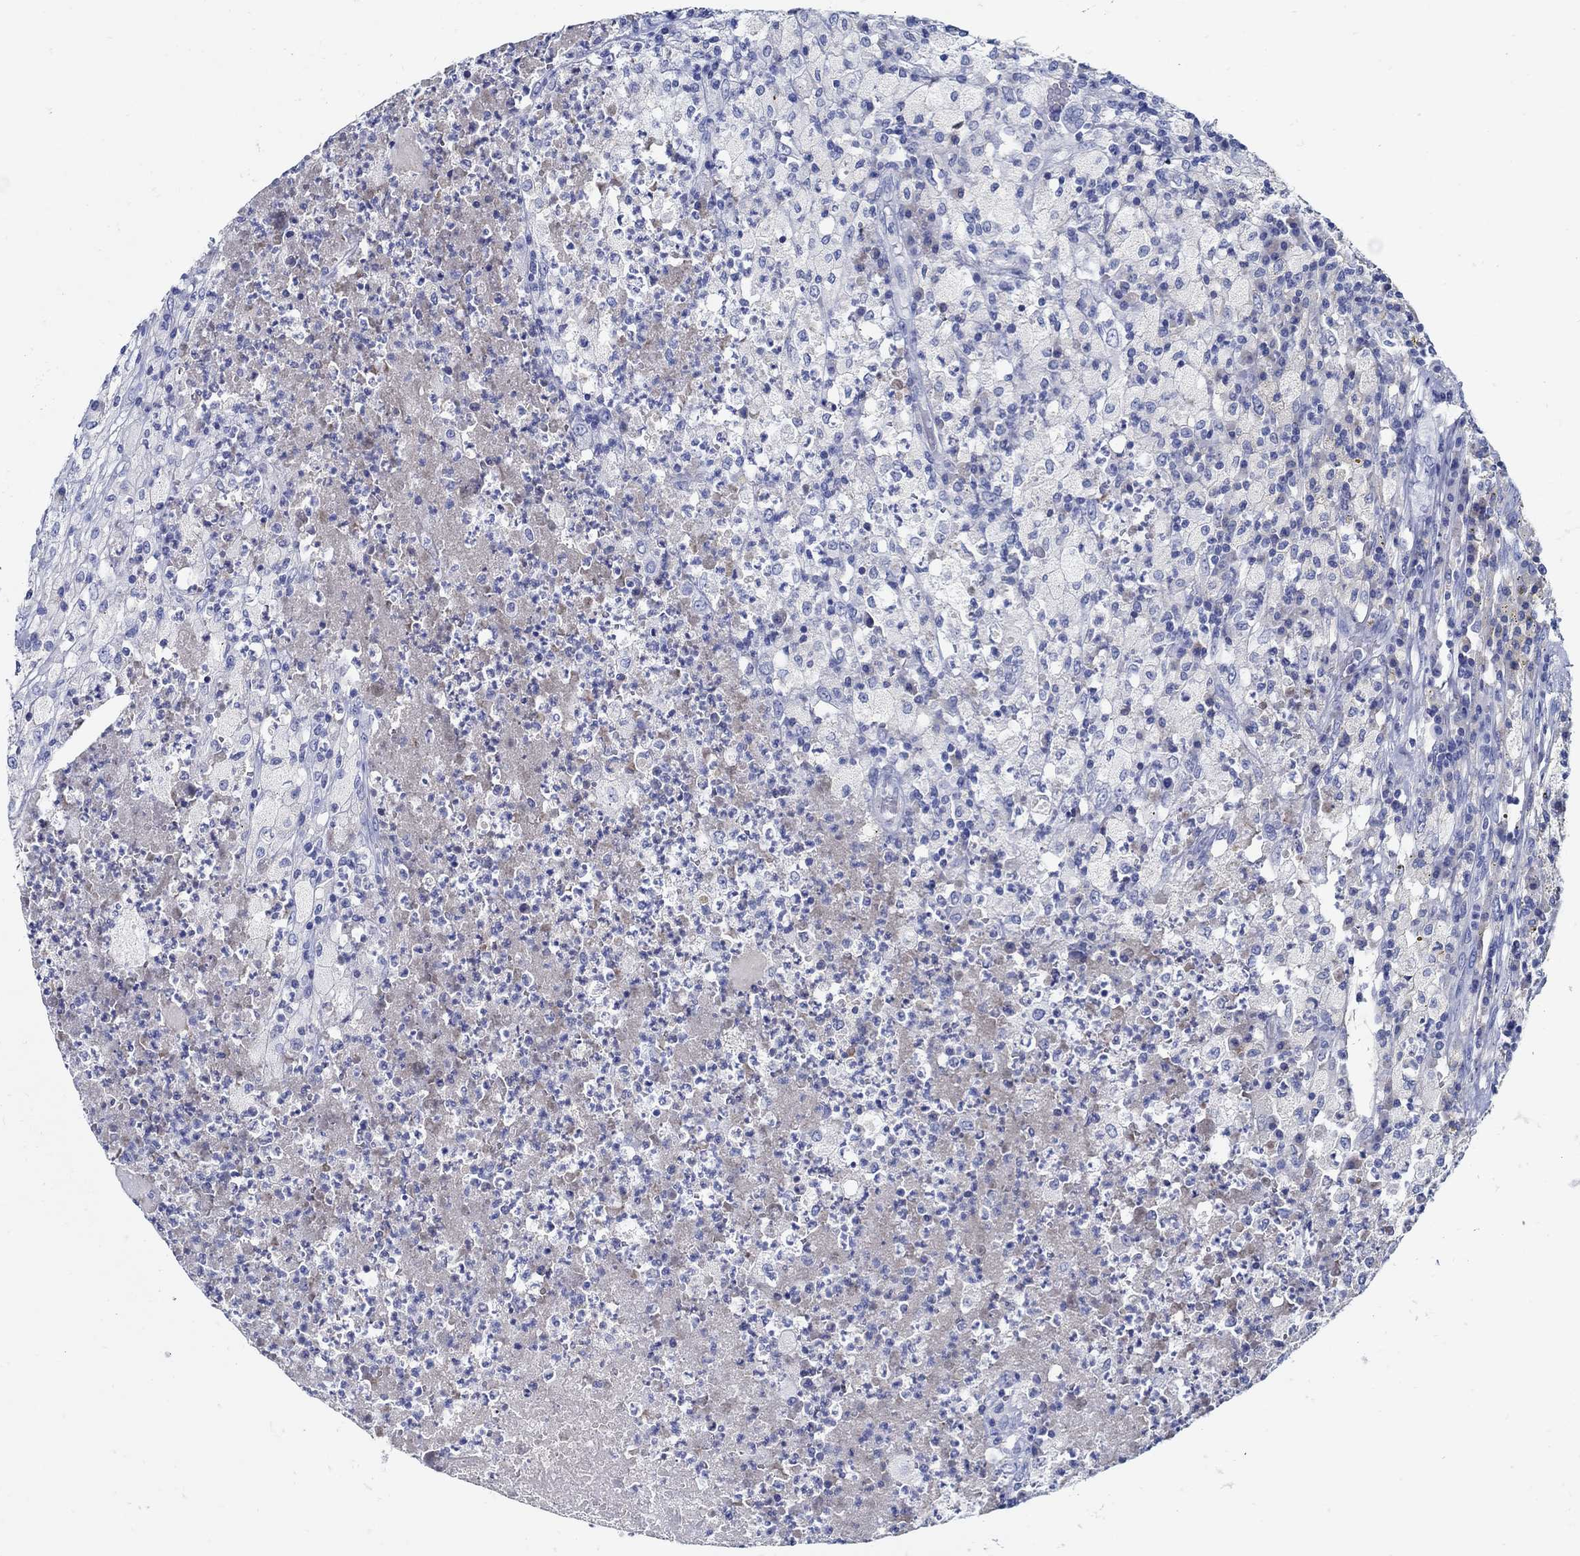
{"staining": {"intensity": "negative", "quantity": "none", "location": "none"}, "tissue": "testis cancer", "cell_type": "Tumor cells", "image_type": "cancer", "snomed": [{"axis": "morphology", "description": "Necrosis, NOS"}, {"axis": "morphology", "description": "Carcinoma, Embryonal, NOS"}, {"axis": "topography", "description": "Testis"}], "caption": "Testis cancer (embryonal carcinoma) stained for a protein using IHC demonstrates no staining tumor cells.", "gene": "PAX9", "patient": {"sex": "male", "age": 19}}